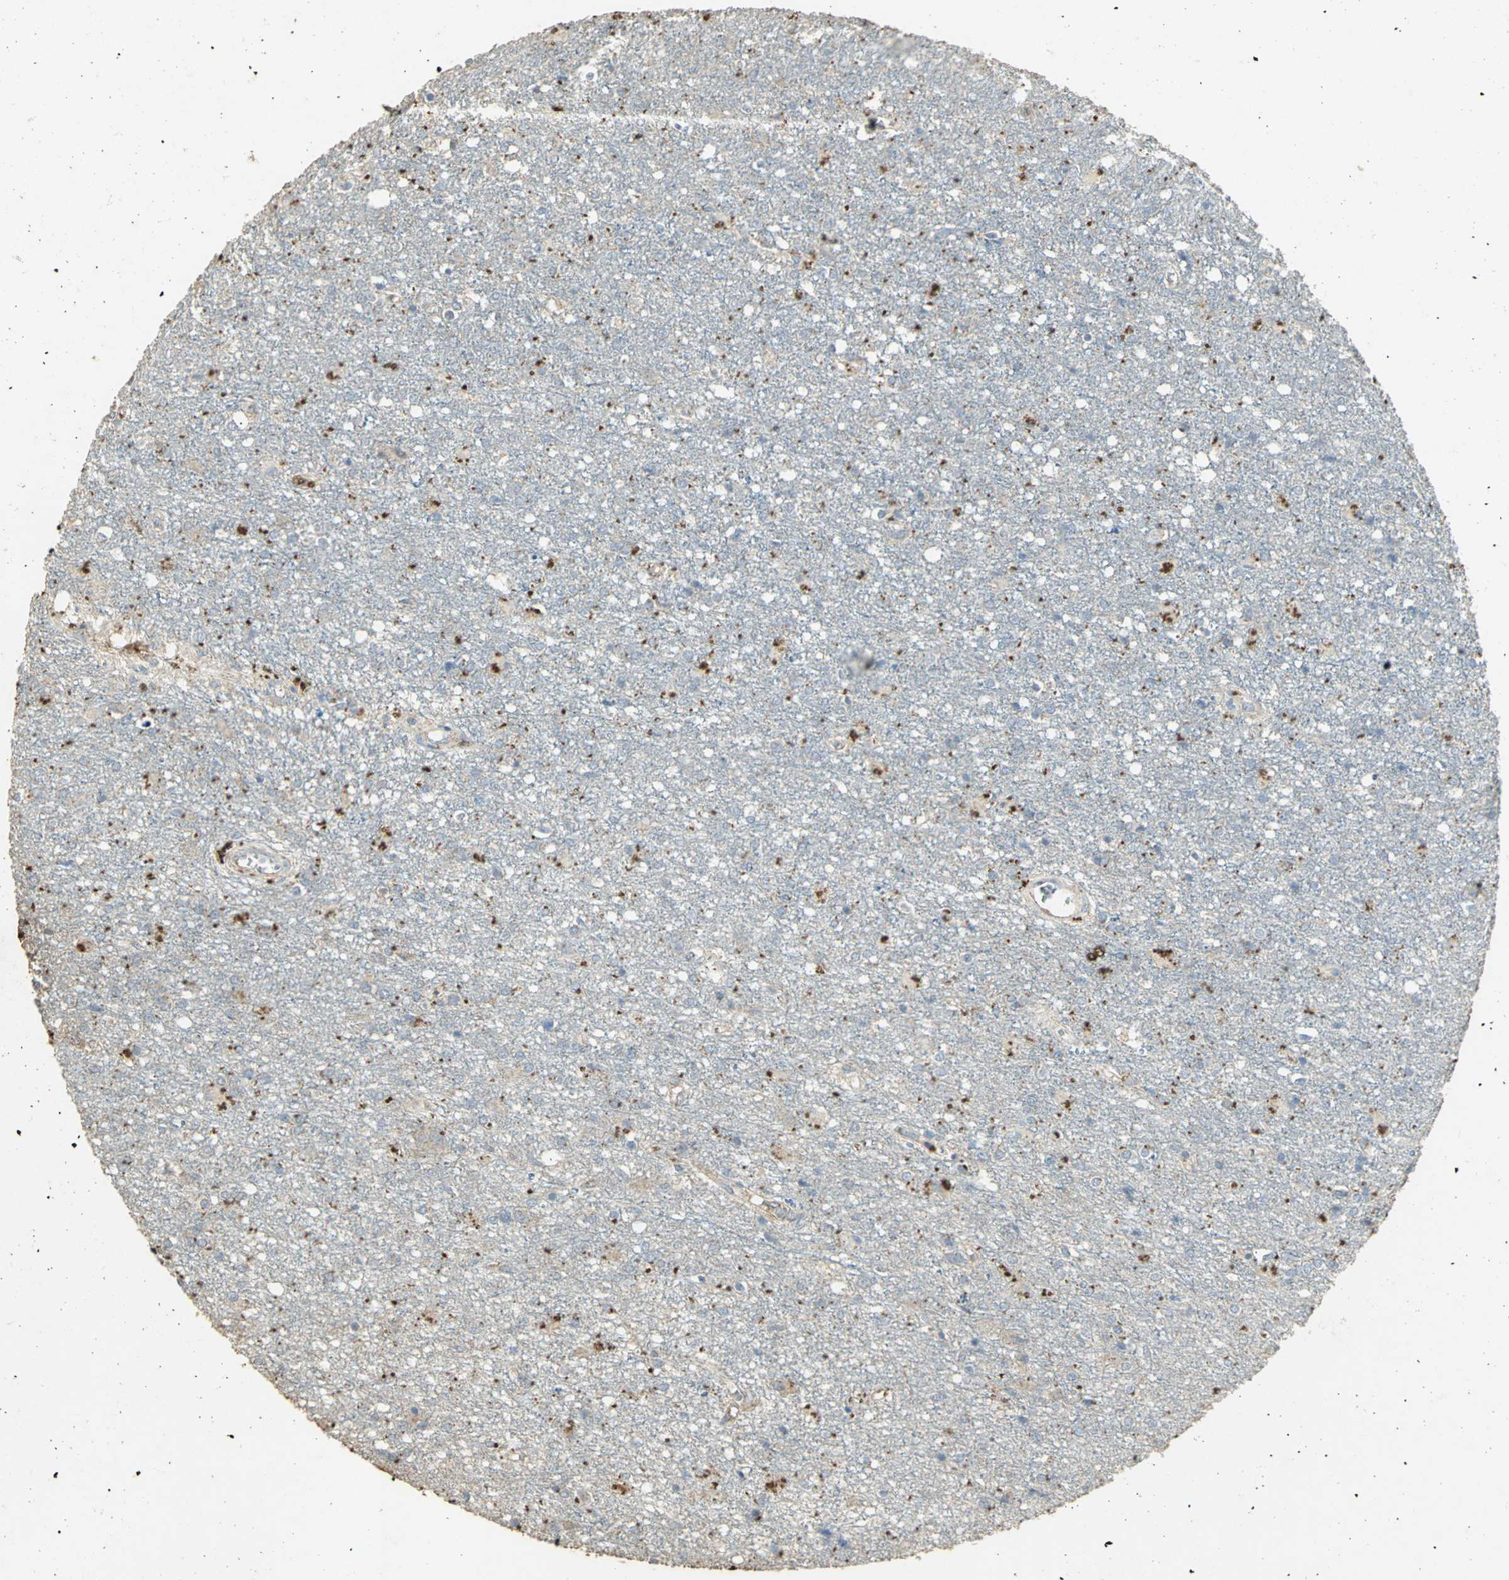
{"staining": {"intensity": "weak", "quantity": "25%-75%", "location": "cytoplasmic/membranous"}, "tissue": "glioma", "cell_type": "Tumor cells", "image_type": "cancer", "snomed": [{"axis": "morphology", "description": "Glioma, malignant, High grade"}, {"axis": "topography", "description": "Cerebral cortex"}], "caption": "This is a photomicrograph of IHC staining of glioma, which shows weak staining in the cytoplasmic/membranous of tumor cells.", "gene": "ASB9", "patient": {"sex": "male", "age": 76}}